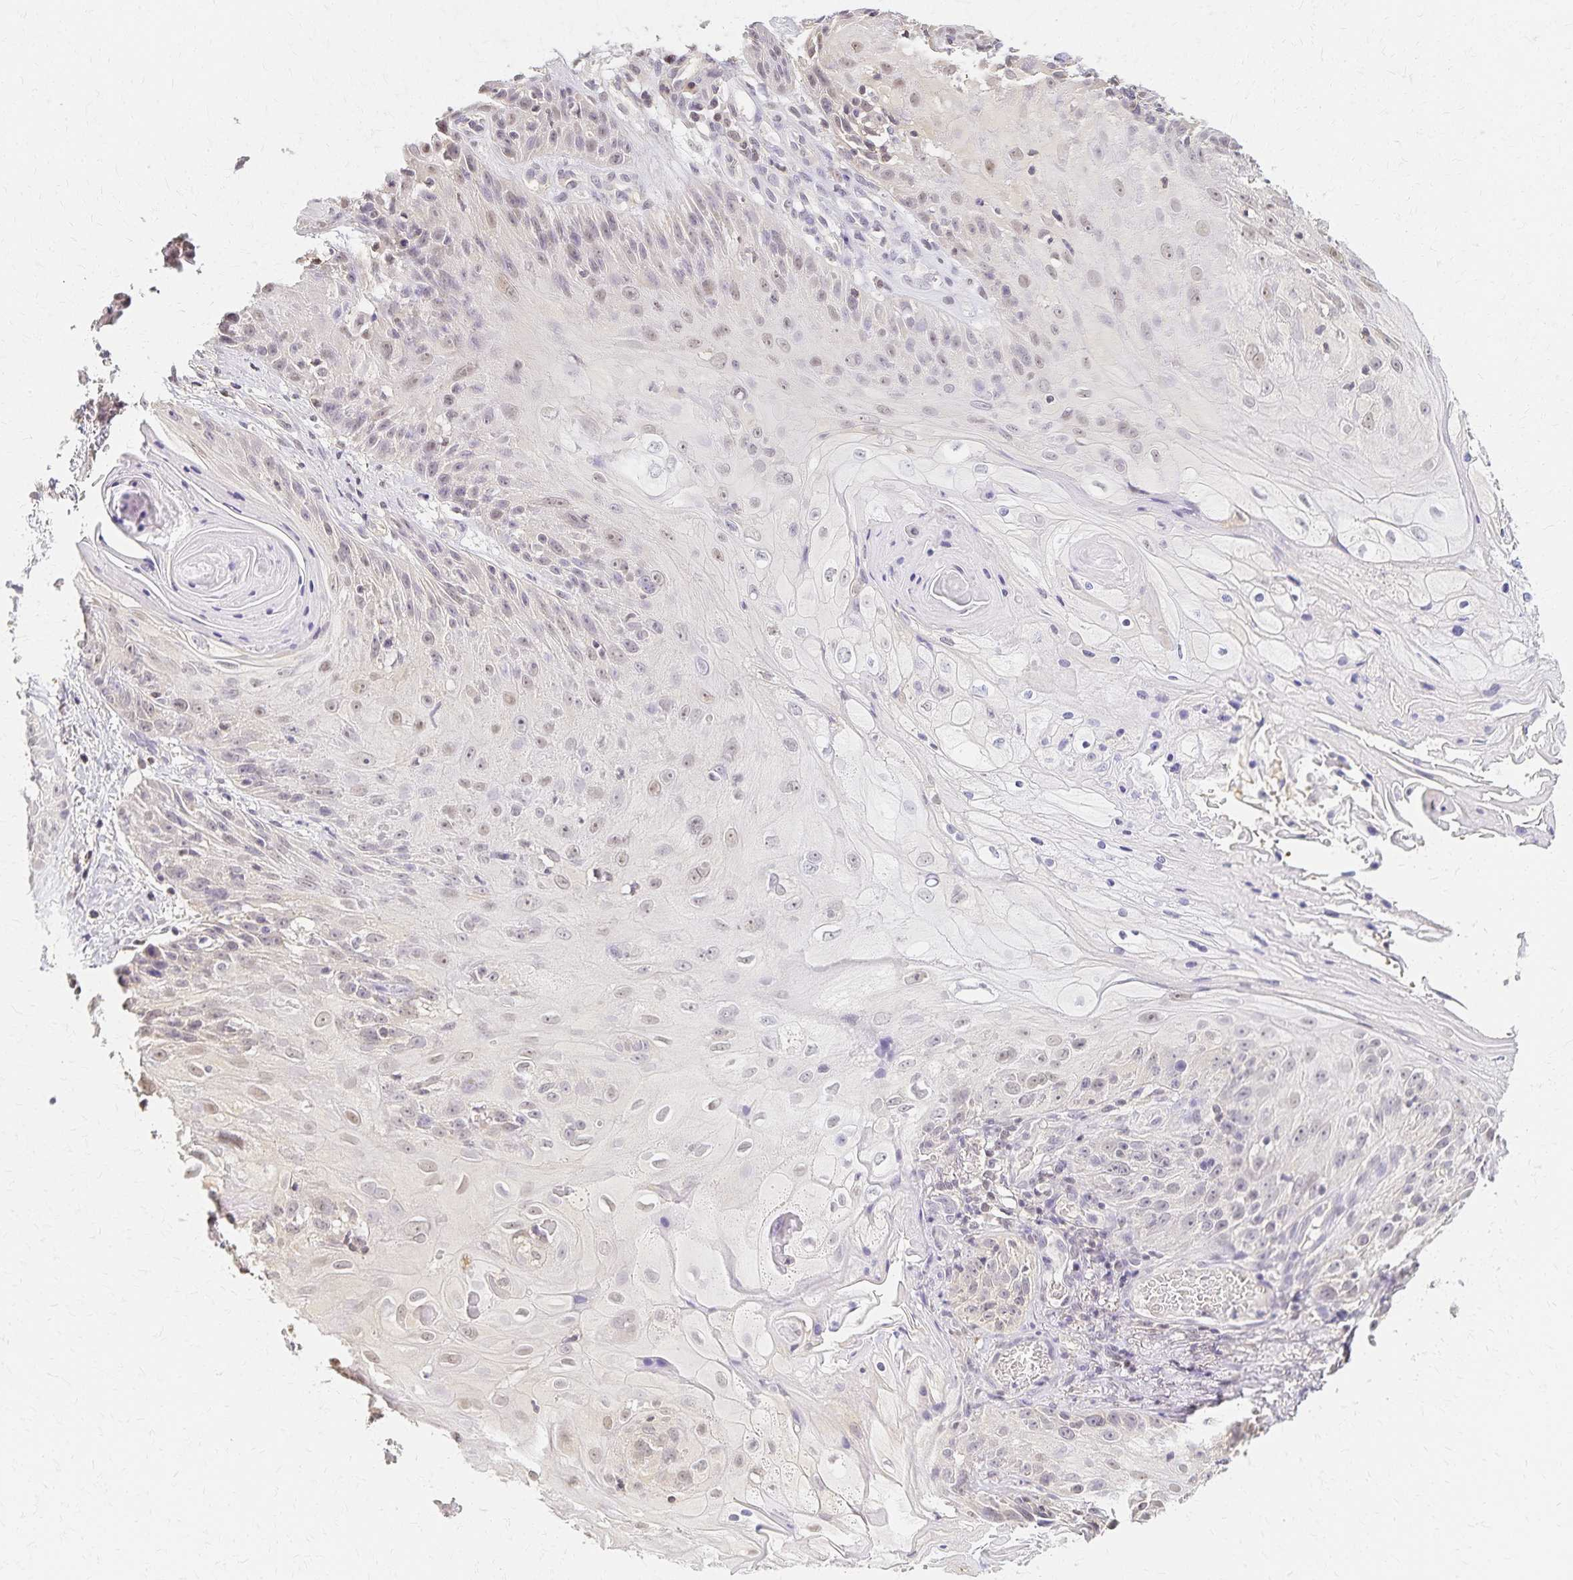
{"staining": {"intensity": "weak", "quantity": "<25%", "location": "nuclear"}, "tissue": "skin cancer", "cell_type": "Tumor cells", "image_type": "cancer", "snomed": [{"axis": "morphology", "description": "Squamous cell carcinoma, NOS"}, {"axis": "topography", "description": "Skin"}, {"axis": "topography", "description": "Vulva"}], "caption": "The photomicrograph displays no significant staining in tumor cells of squamous cell carcinoma (skin).", "gene": "AZGP1", "patient": {"sex": "female", "age": 76}}